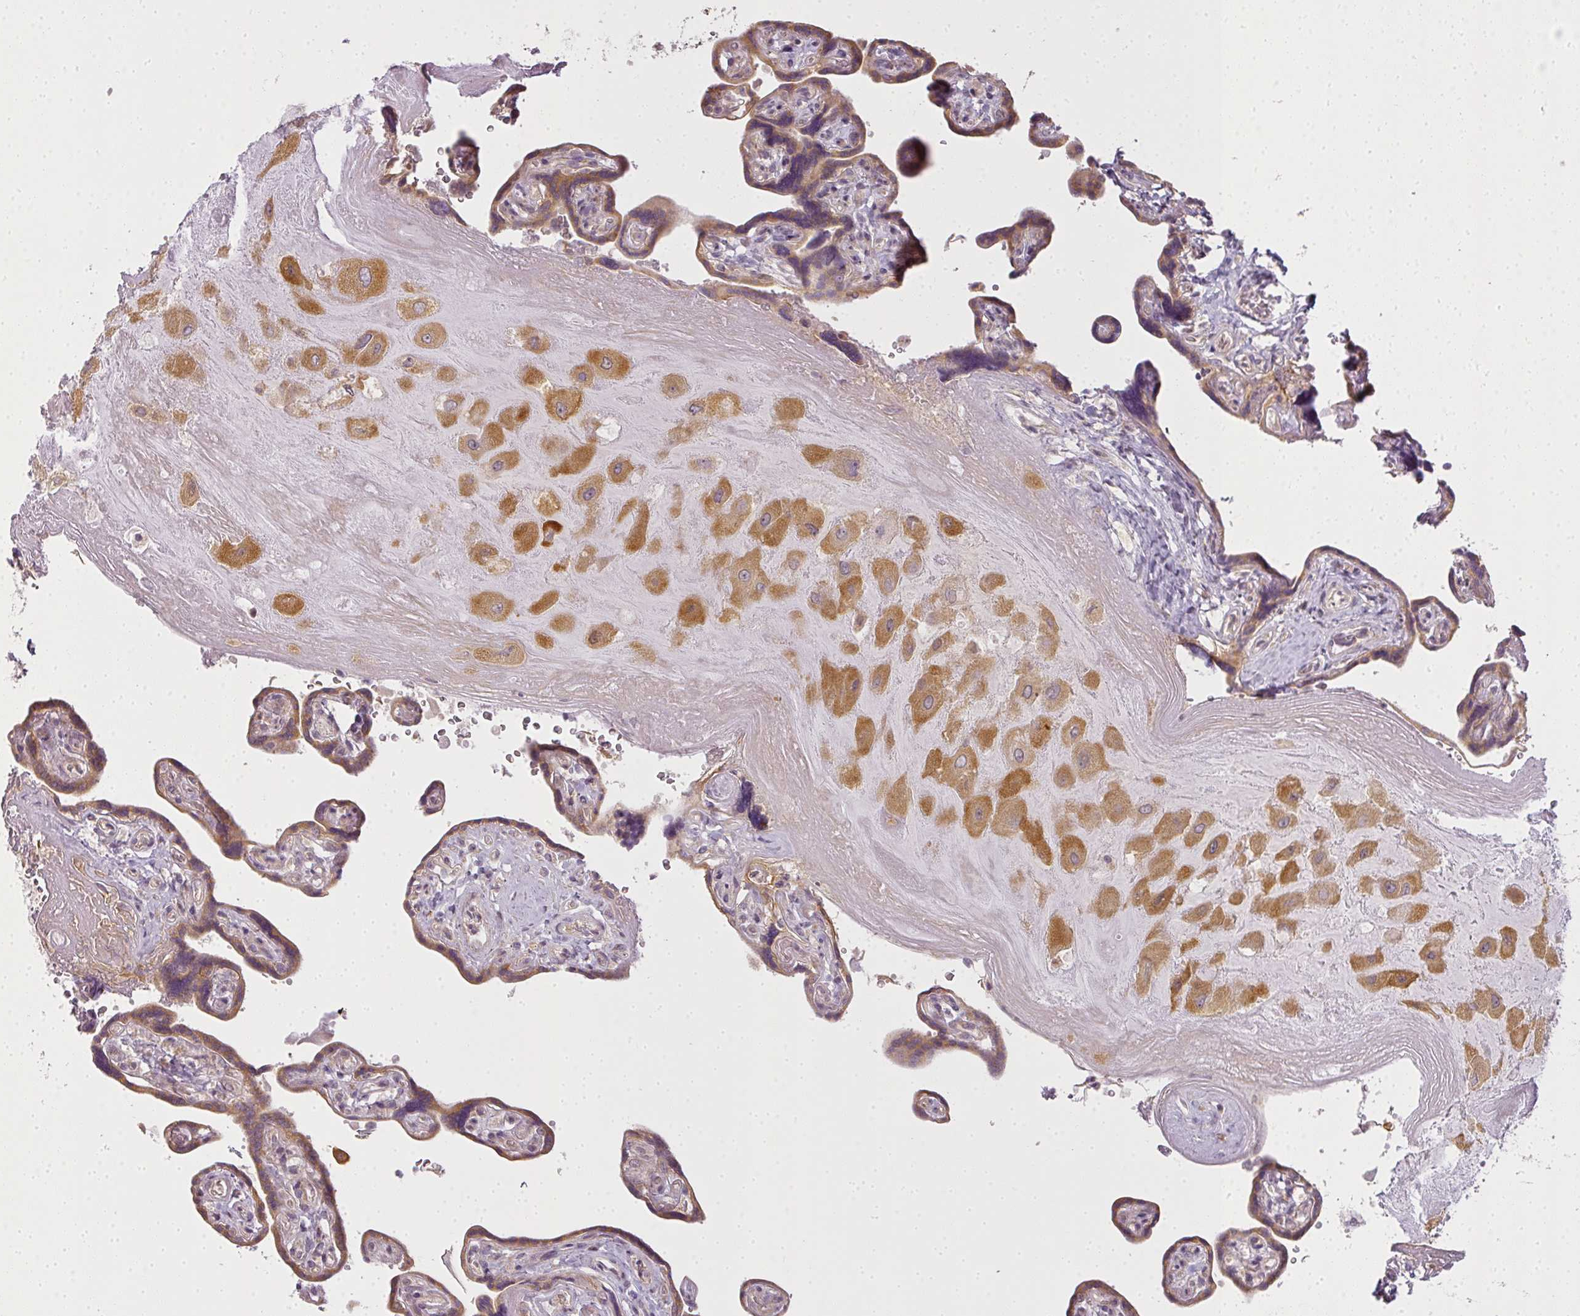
{"staining": {"intensity": "moderate", "quantity": ">75%", "location": "cytoplasmic/membranous"}, "tissue": "placenta", "cell_type": "Decidual cells", "image_type": "normal", "snomed": [{"axis": "morphology", "description": "Normal tissue, NOS"}, {"axis": "topography", "description": "Placenta"}], "caption": "Decidual cells exhibit medium levels of moderate cytoplasmic/membranous expression in approximately >75% of cells in unremarkable placenta. (DAB (3,3'-diaminobenzidine) IHC, brown staining for protein, blue staining for nuclei).", "gene": "MED19", "patient": {"sex": "female", "age": 32}}